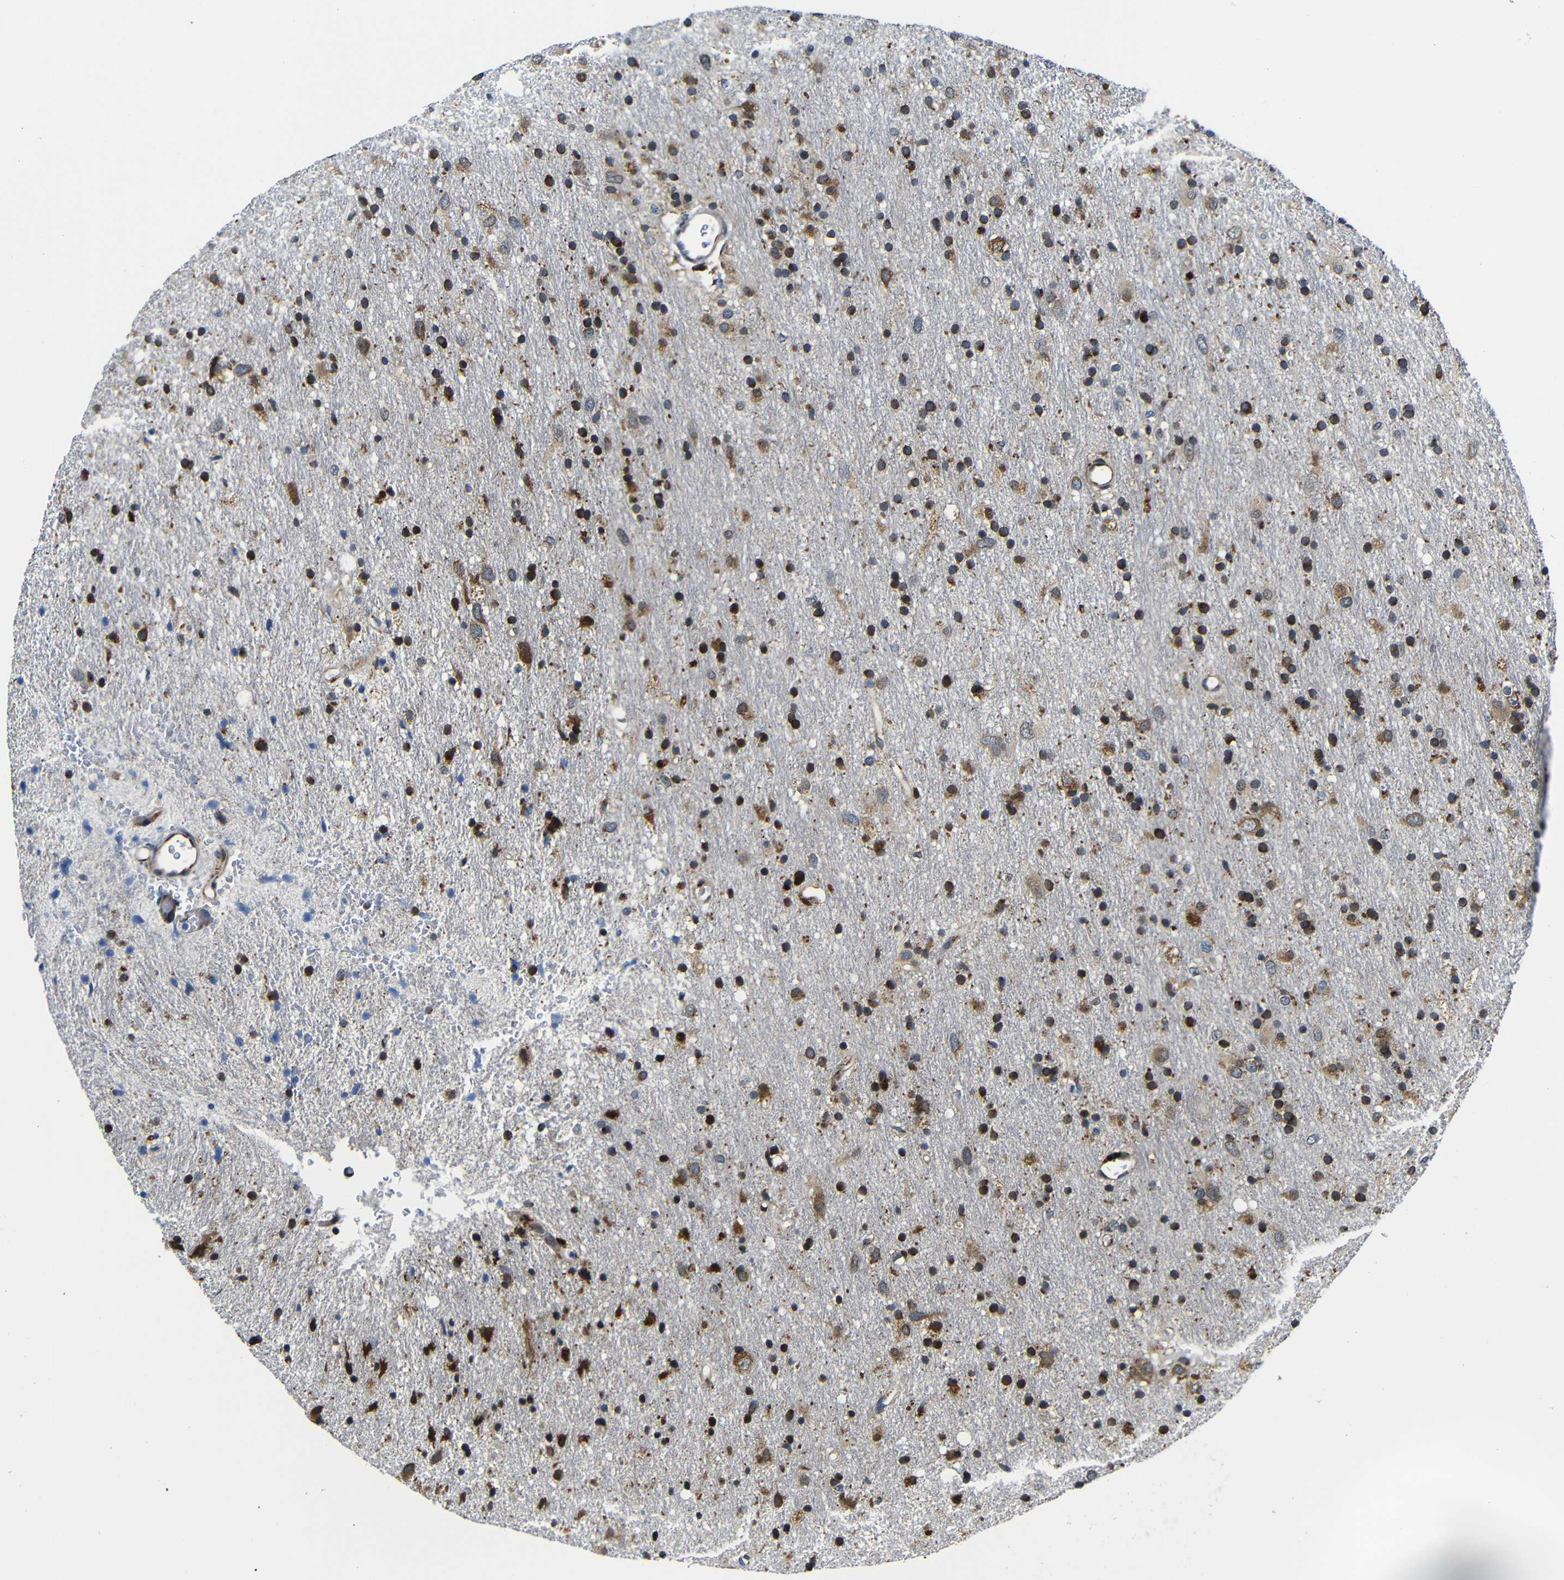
{"staining": {"intensity": "strong", "quantity": ">75%", "location": "cytoplasmic/membranous,nuclear"}, "tissue": "glioma", "cell_type": "Tumor cells", "image_type": "cancer", "snomed": [{"axis": "morphology", "description": "Glioma, malignant, Low grade"}, {"axis": "topography", "description": "Brain"}], "caption": "Protein staining reveals strong cytoplasmic/membranous and nuclear staining in approximately >75% of tumor cells in glioma.", "gene": "ABCE1", "patient": {"sex": "male", "age": 77}}